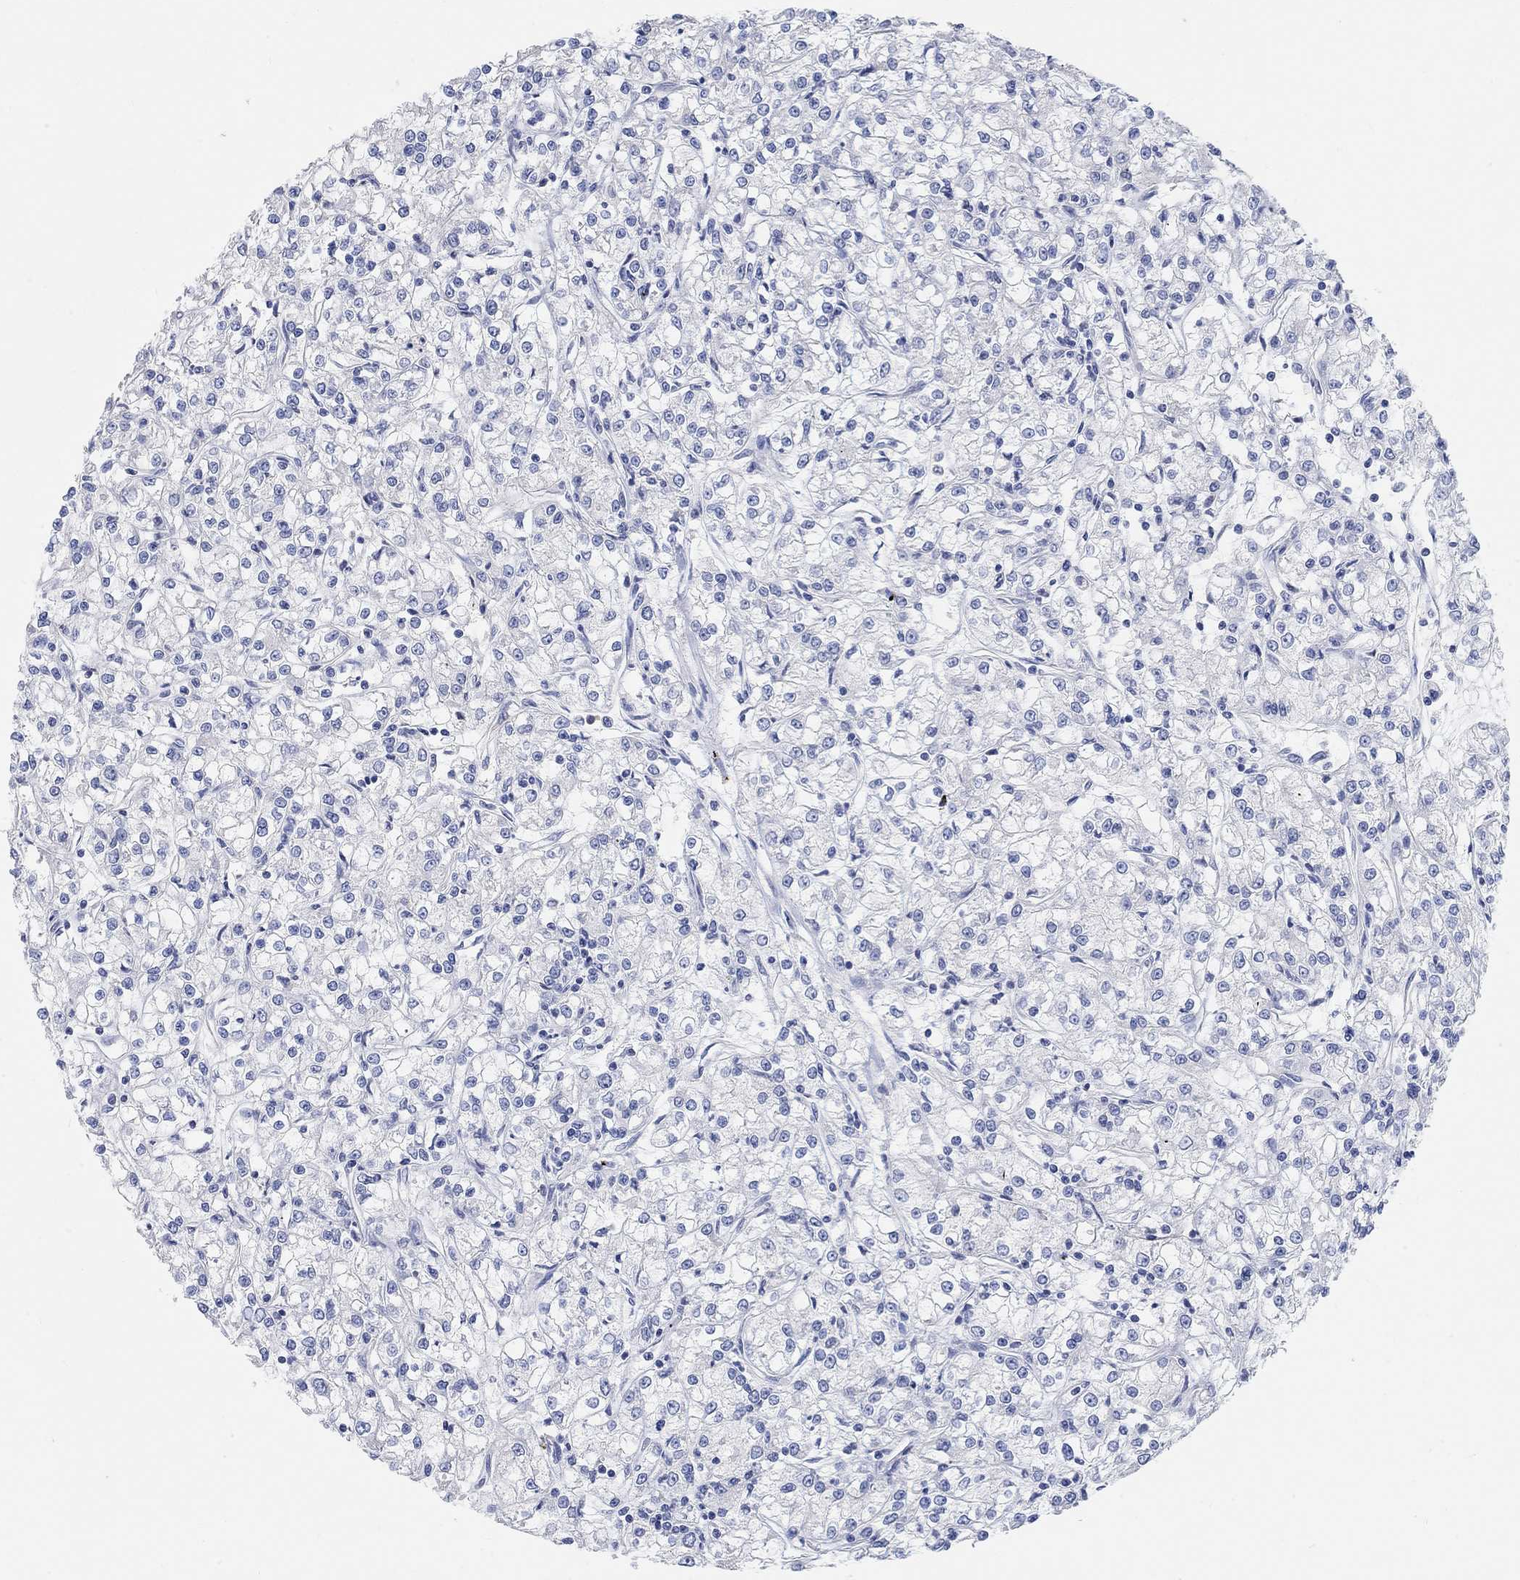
{"staining": {"intensity": "negative", "quantity": "none", "location": "none"}, "tissue": "renal cancer", "cell_type": "Tumor cells", "image_type": "cancer", "snomed": [{"axis": "morphology", "description": "Adenocarcinoma, NOS"}, {"axis": "topography", "description": "Kidney"}], "caption": "This image is of renal cancer (adenocarcinoma) stained with IHC to label a protein in brown with the nuclei are counter-stained blue. There is no expression in tumor cells.", "gene": "NLRP14", "patient": {"sex": "female", "age": 59}}